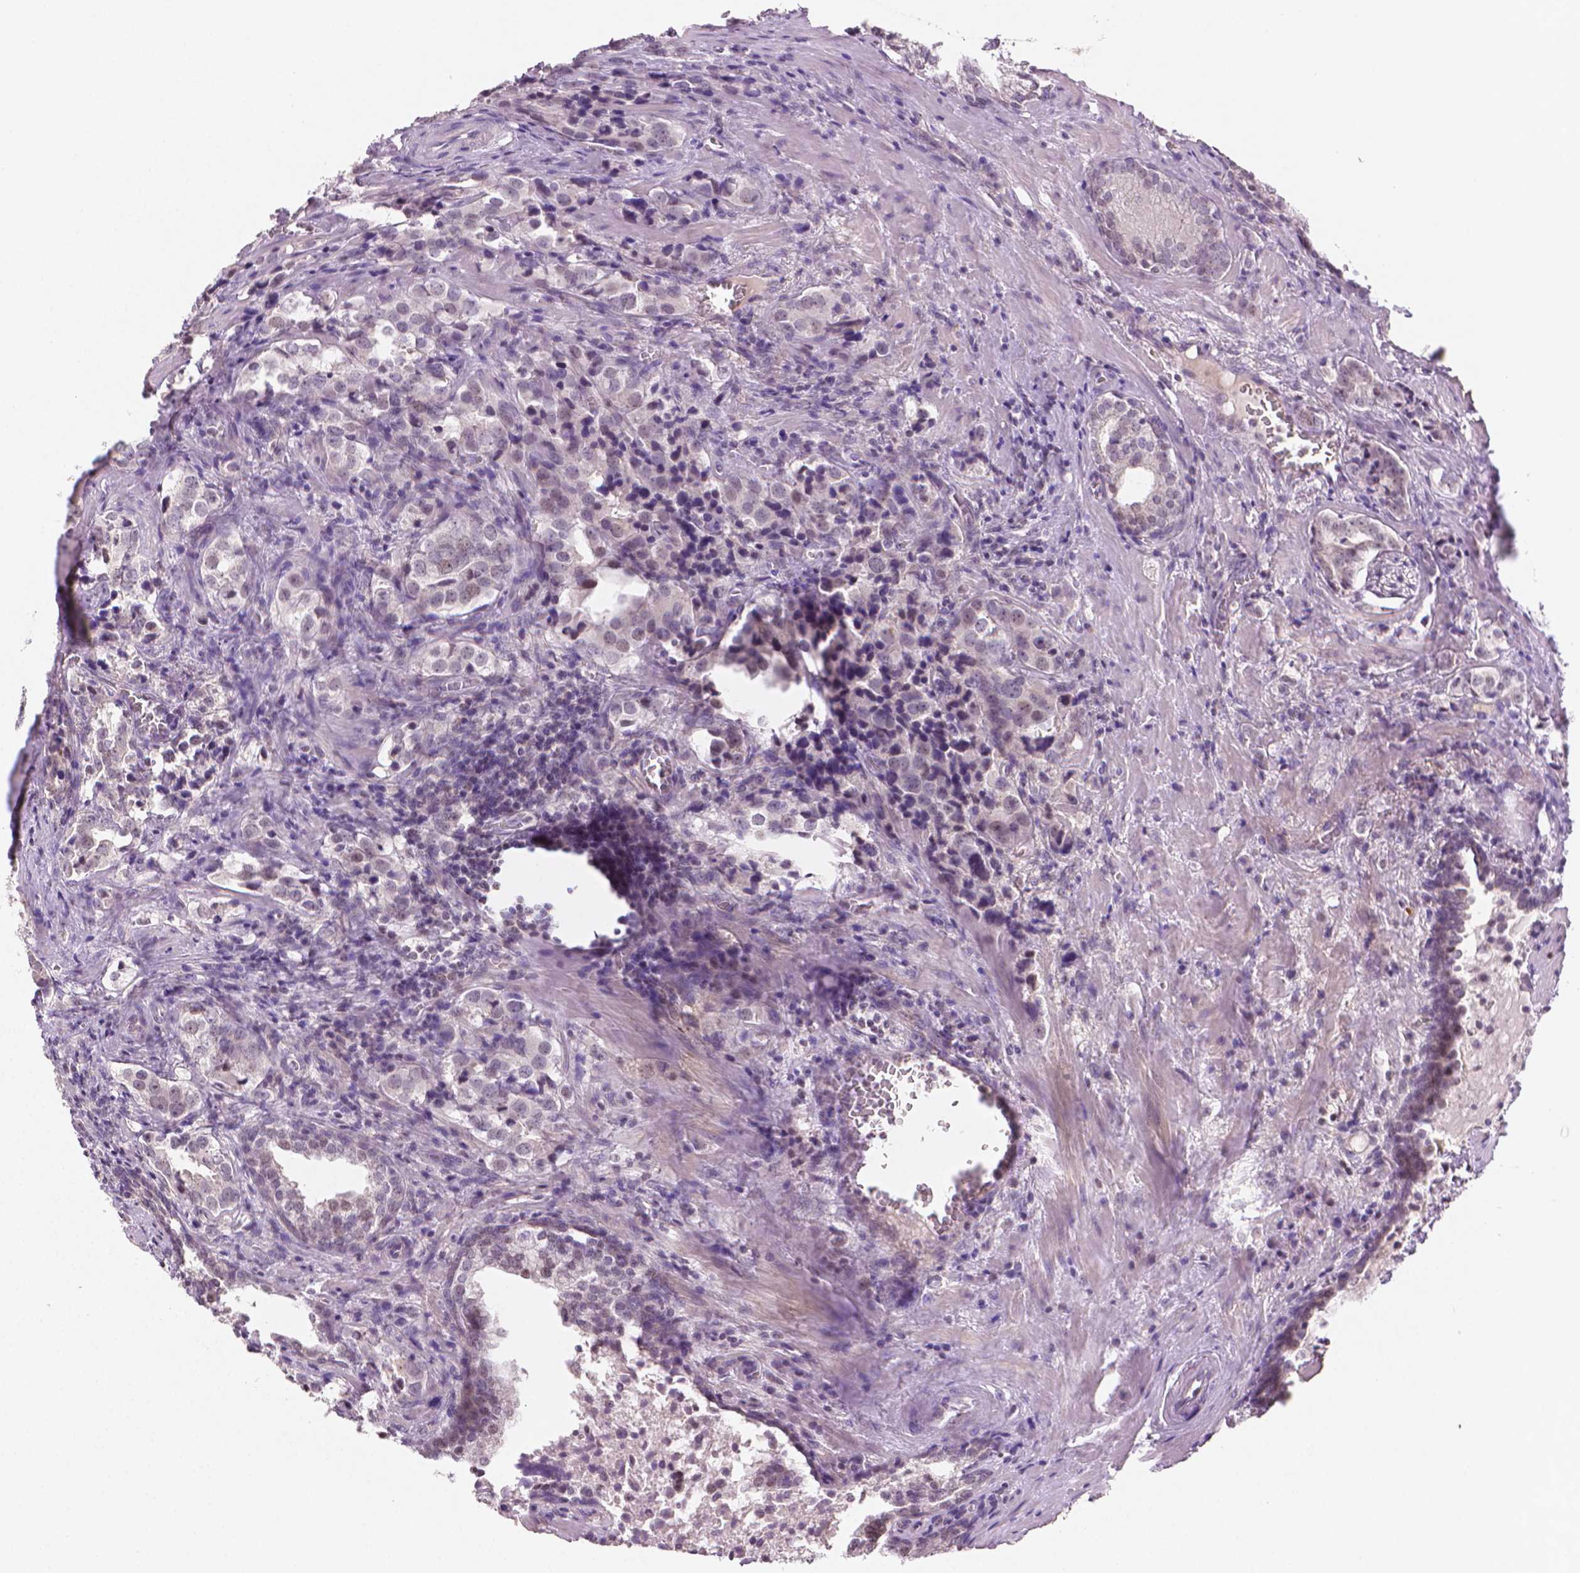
{"staining": {"intensity": "negative", "quantity": "none", "location": "none"}, "tissue": "prostate cancer", "cell_type": "Tumor cells", "image_type": "cancer", "snomed": [{"axis": "morphology", "description": "Adenocarcinoma, NOS"}, {"axis": "topography", "description": "Prostate and seminal vesicle, NOS"}], "caption": "Micrograph shows no significant protein staining in tumor cells of adenocarcinoma (prostate).", "gene": "NCAN", "patient": {"sex": "male", "age": 63}}